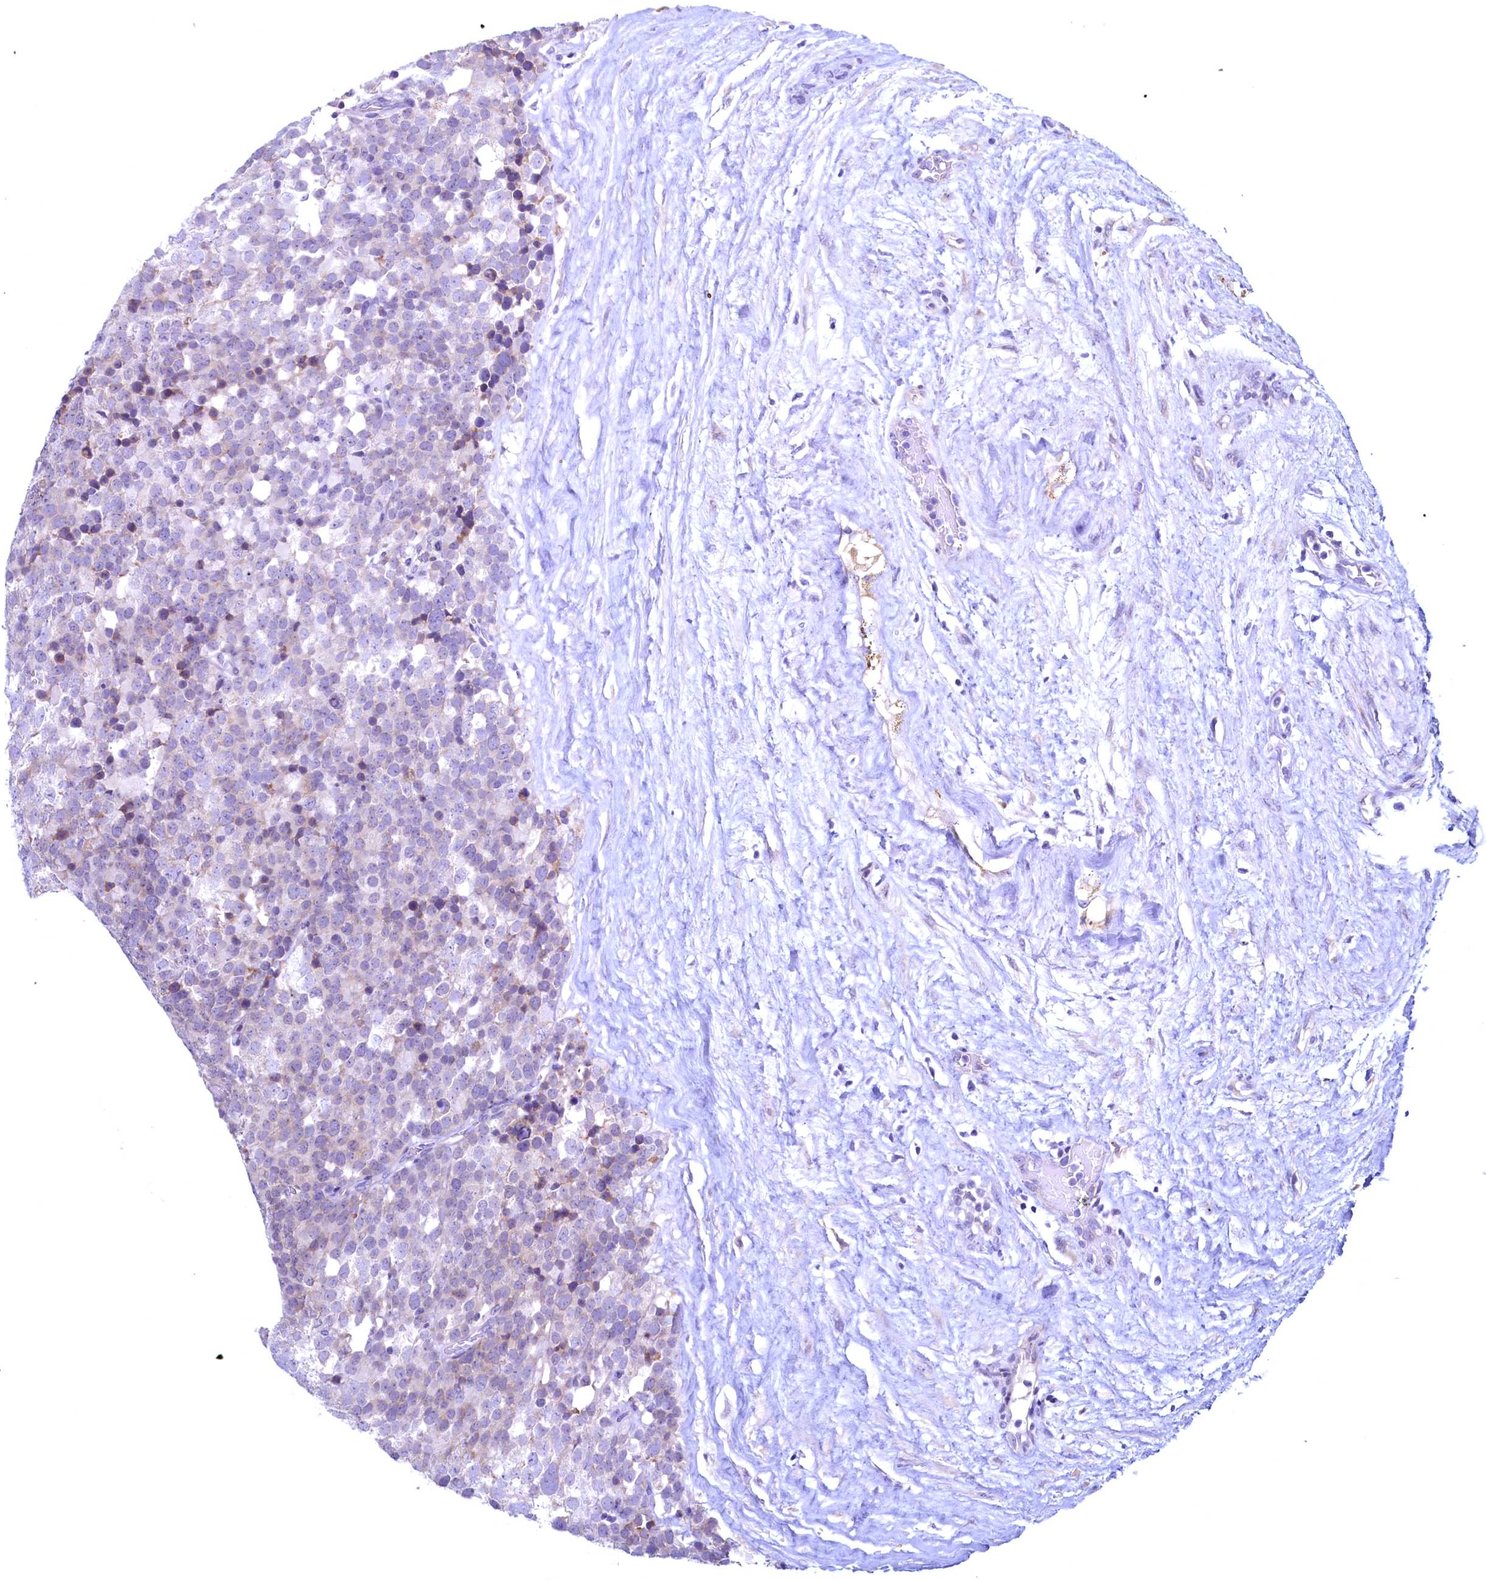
{"staining": {"intensity": "weak", "quantity": "<25%", "location": "cytoplasmic/membranous"}, "tissue": "testis cancer", "cell_type": "Tumor cells", "image_type": "cancer", "snomed": [{"axis": "morphology", "description": "Seminoma, NOS"}, {"axis": "topography", "description": "Testis"}], "caption": "This is an immunohistochemistry (IHC) micrograph of testis cancer (seminoma). There is no expression in tumor cells.", "gene": "MAP1LC3A", "patient": {"sex": "male", "age": 71}}